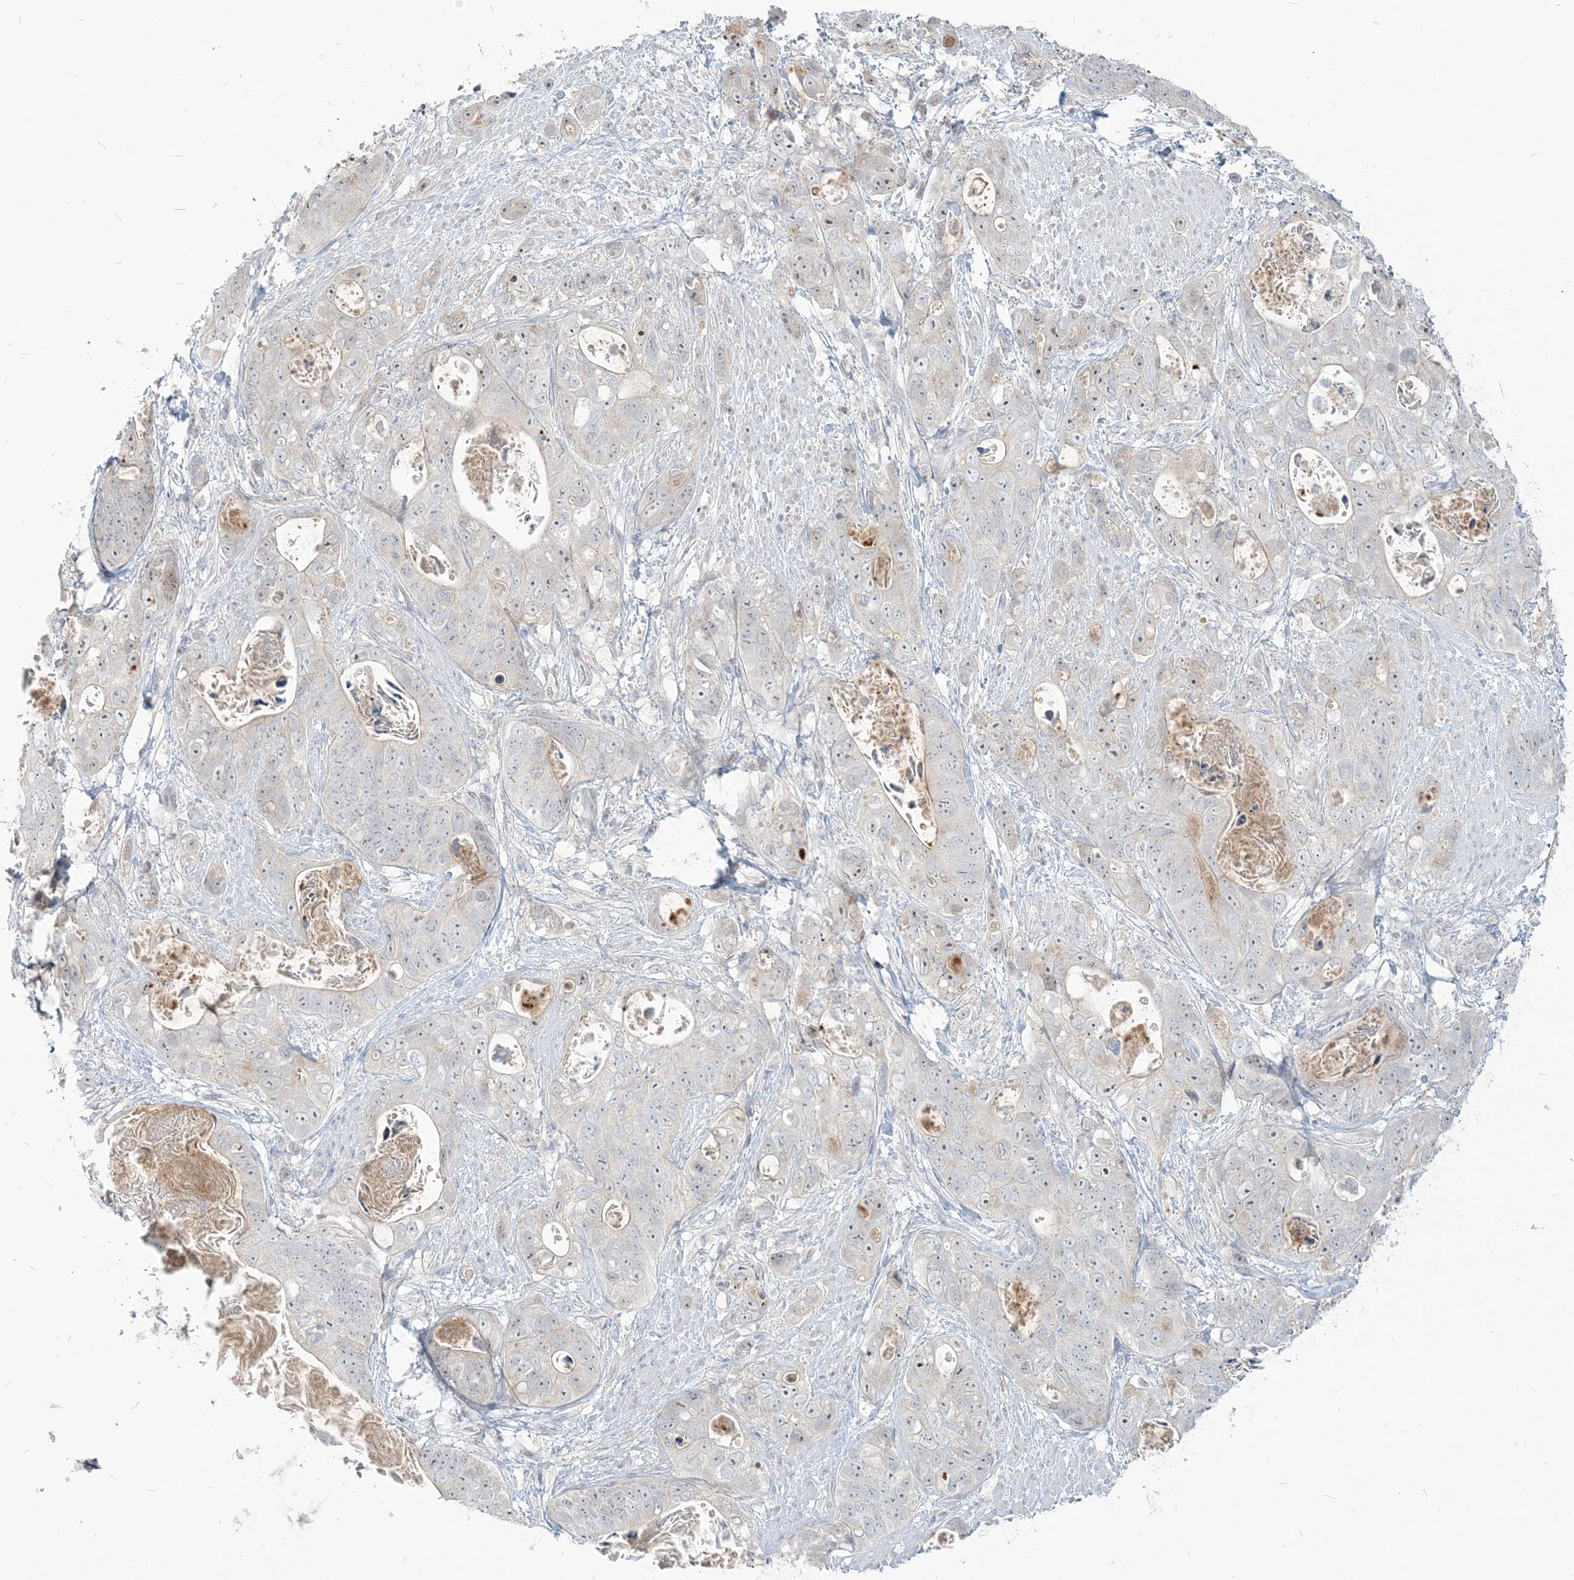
{"staining": {"intensity": "weak", "quantity": "<25%", "location": "nuclear"}, "tissue": "stomach cancer", "cell_type": "Tumor cells", "image_type": "cancer", "snomed": [{"axis": "morphology", "description": "Adenocarcinoma, NOS"}, {"axis": "topography", "description": "Stomach"}], "caption": "DAB immunohistochemical staining of human stomach cancer (adenocarcinoma) shows no significant staining in tumor cells.", "gene": "SDAD1", "patient": {"sex": "female", "age": 89}}